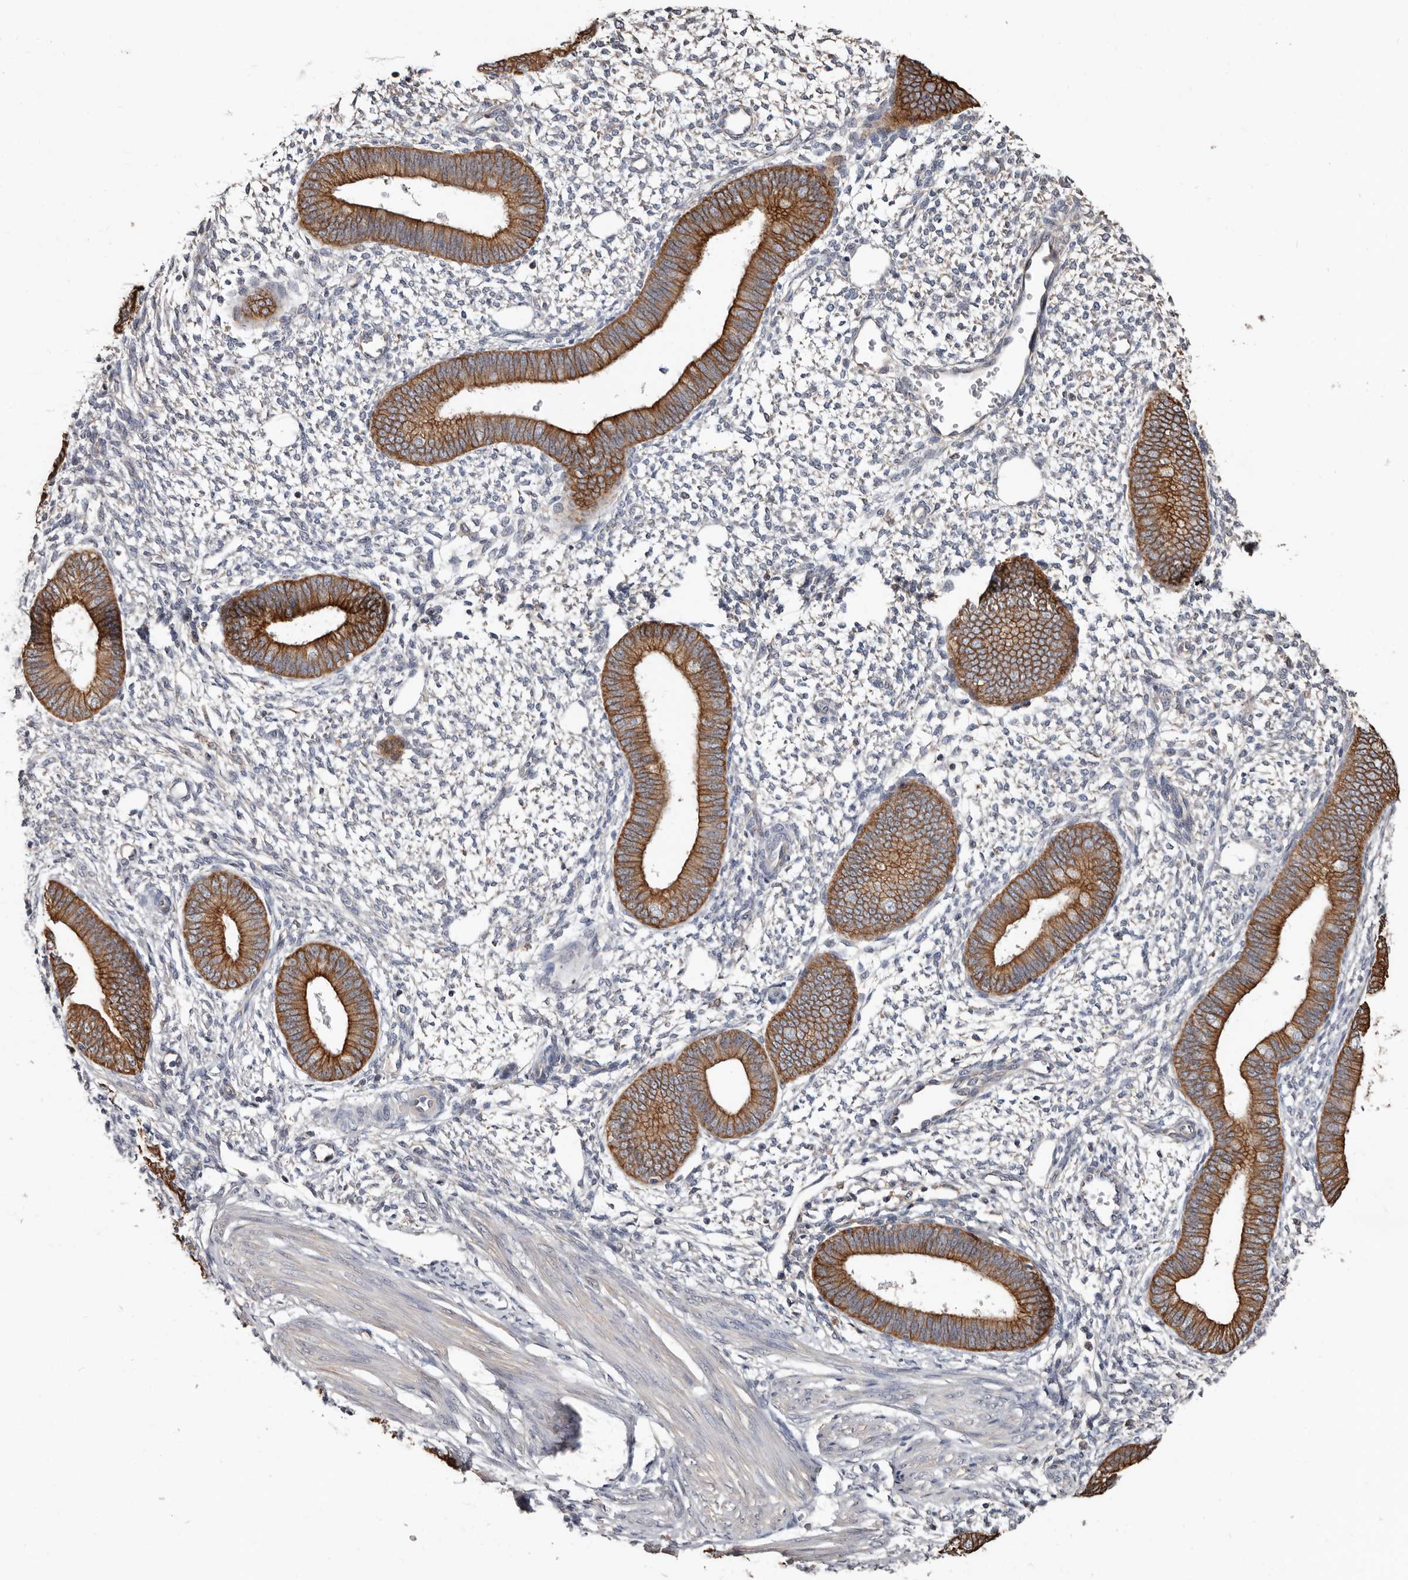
{"staining": {"intensity": "negative", "quantity": "none", "location": "none"}, "tissue": "endometrium", "cell_type": "Cells in endometrial stroma", "image_type": "normal", "snomed": [{"axis": "morphology", "description": "Normal tissue, NOS"}, {"axis": "topography", "description": "Endometrium"}], "caption": "High power microscopy photomicrograph of an immunohistochemistry (IHC) histopathology image of unremarkable endometrium, revealing no significant expression in cells in endometrial stroma. (DAB (3,3'-diaminobenzidine) immunohistochemistry (IHC), high magnification).", "gene": "MRPL18", "patient": {"sex": "female", "age": 46}}